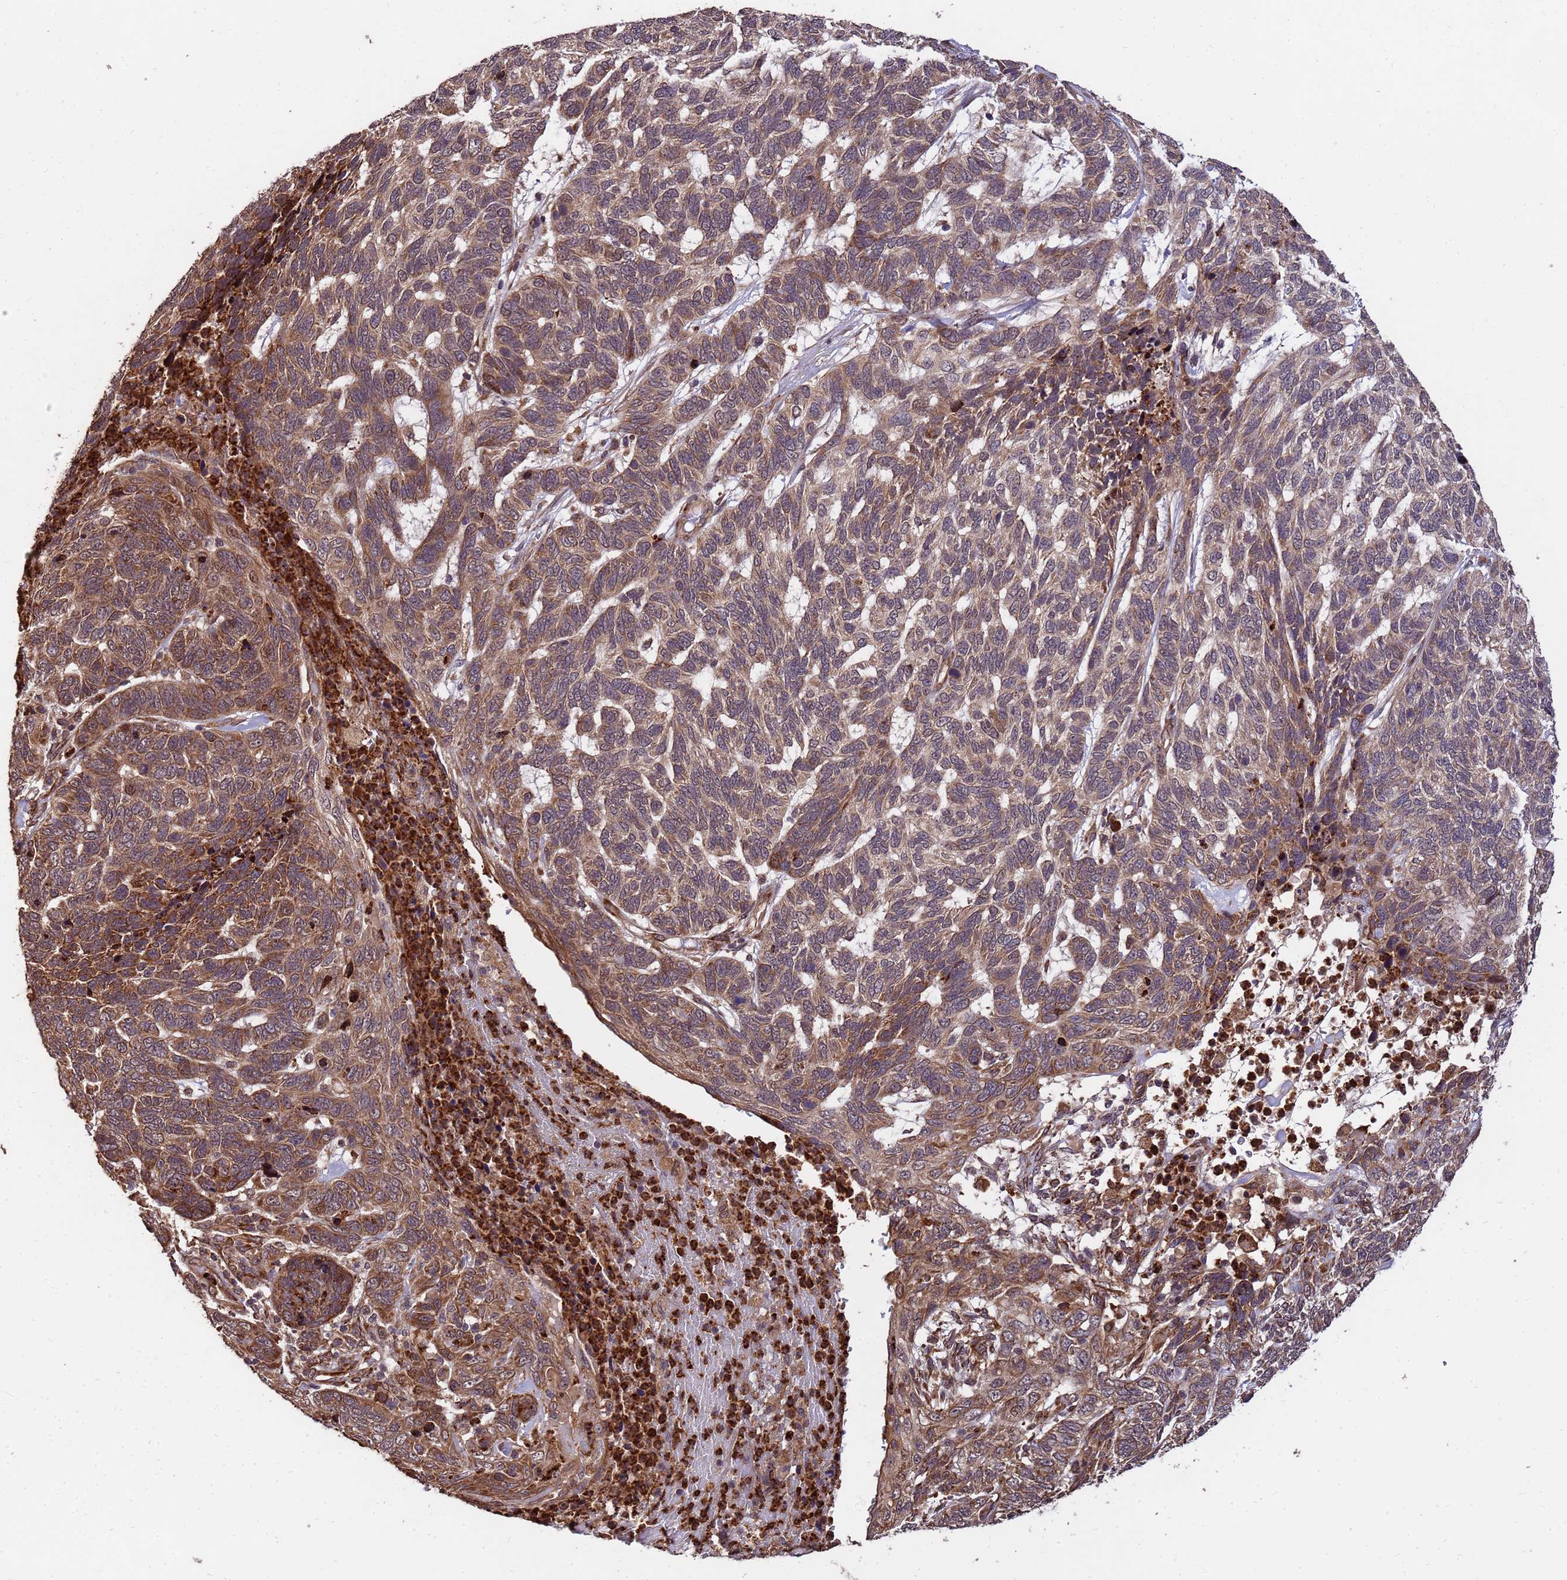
{"staining": {"intensity": "moderate", "quantity": ">75%", "location": "cytoplasmic/membranous,nuclear"}, "tissue": "skin cancer", "cell_type": "Tumor cells", "image_type": "cancer", "snomed": [{"axis": "morphology", "description": "Basal cell carcinoma"}, {"axis": "topography", "description": "Skin"}], "caption": "Brown immunohistochemical staining in human skin basal cell carcinoma displays moderate cytoplasmic/membranous and nuclear expression in approximately >75% of tumor cells.", "gene": "ZNF619", "patient": {"sex": "female", "age": 65}}